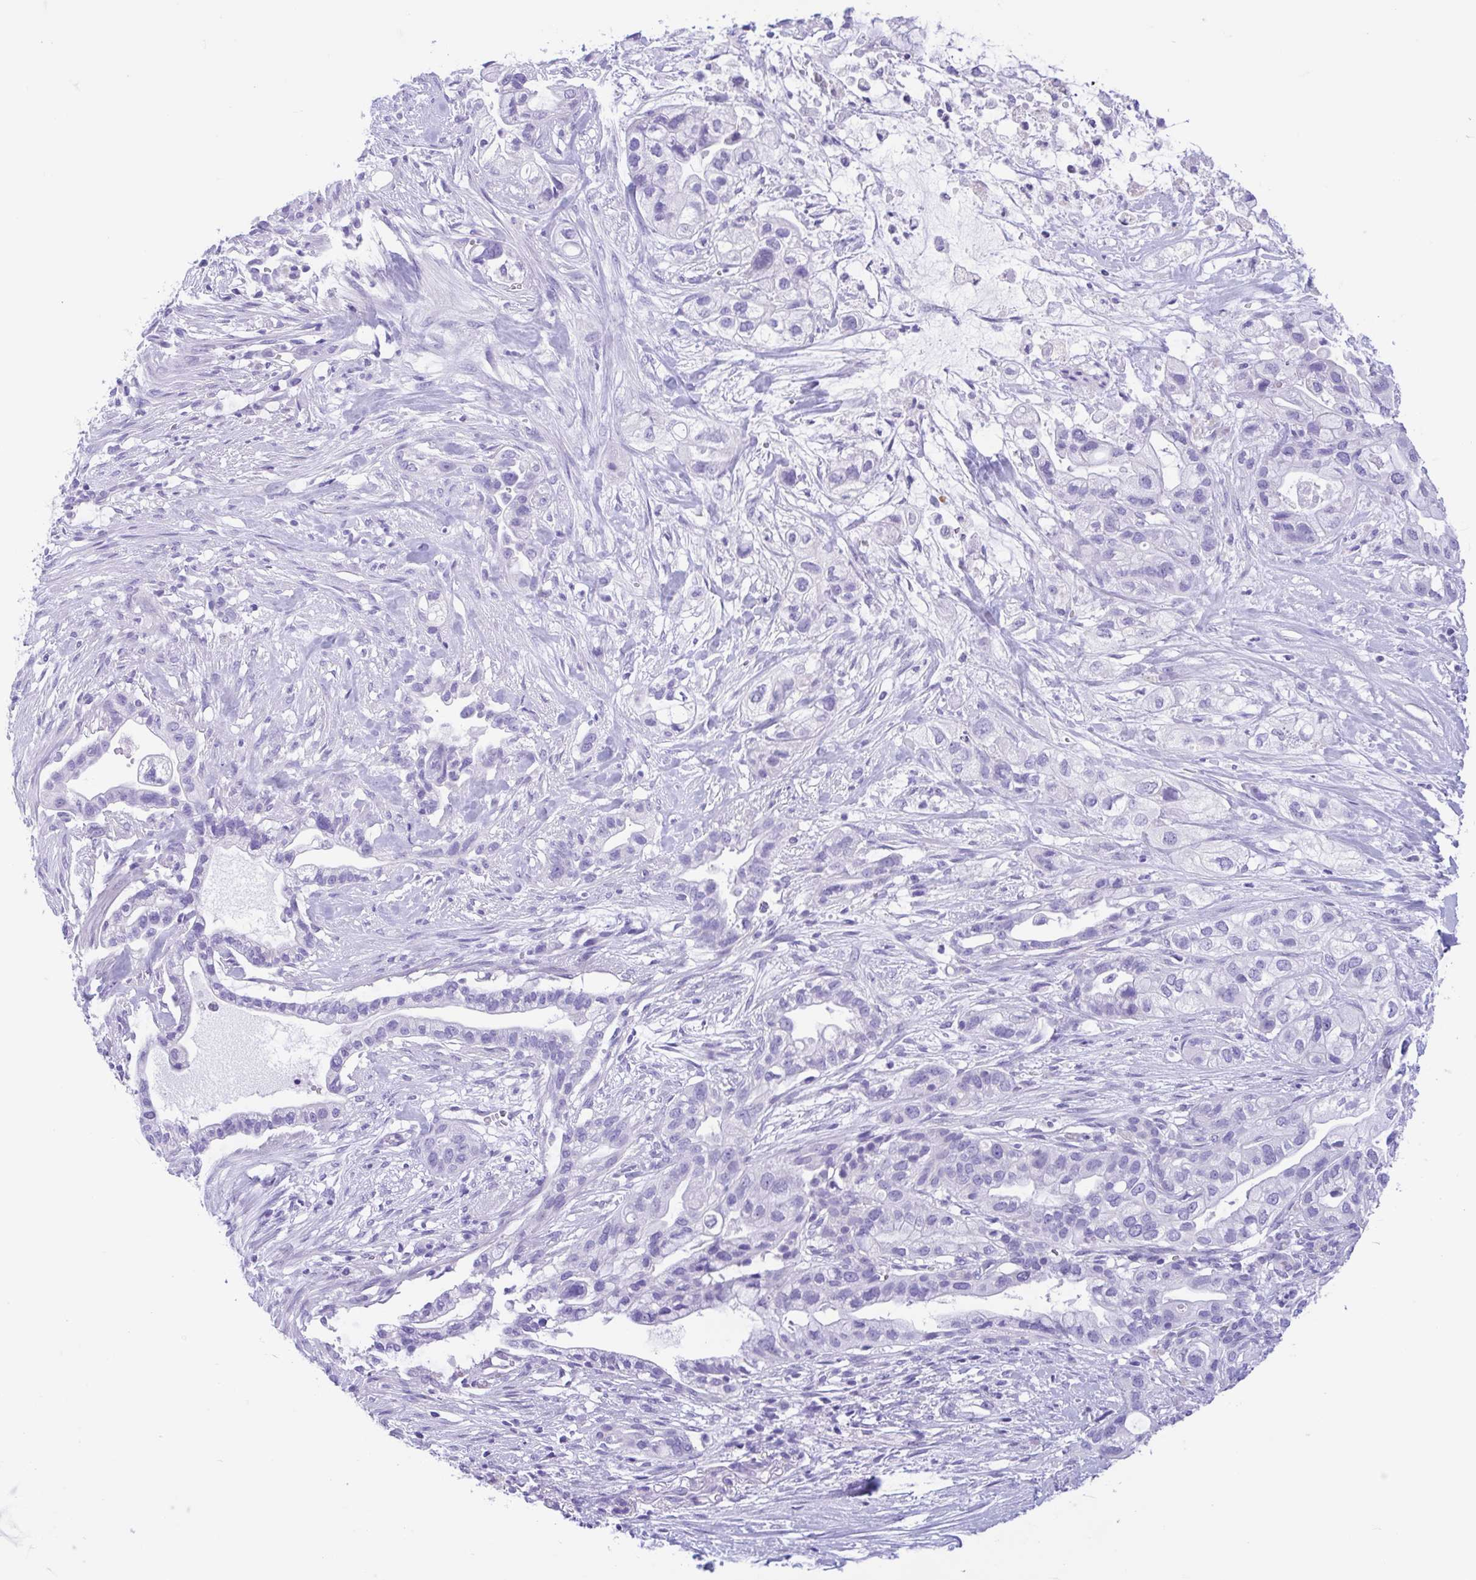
{"staining": {"intensity": "negative", "quantity": "none", "location": "none"}, "tissue": "pancreatic cancer", "cell_type": "Tumor cells", "image_type": "cancer", "snomed": [{"axis": "morphology", "description": "Adenocarcinoma, NOS"}, {"axis": "topography", "description": "Pancreas"}], "caption": "There is no significant expression in tumor cells of pancreatic cancer. (Brightfield microscopy of DAB (3,3'-diaminobenzidine) immunohistochemistry (IHC) at high magnification).", "gene": "OR4N4", "patient": {"sex": "male", "age": 44}}